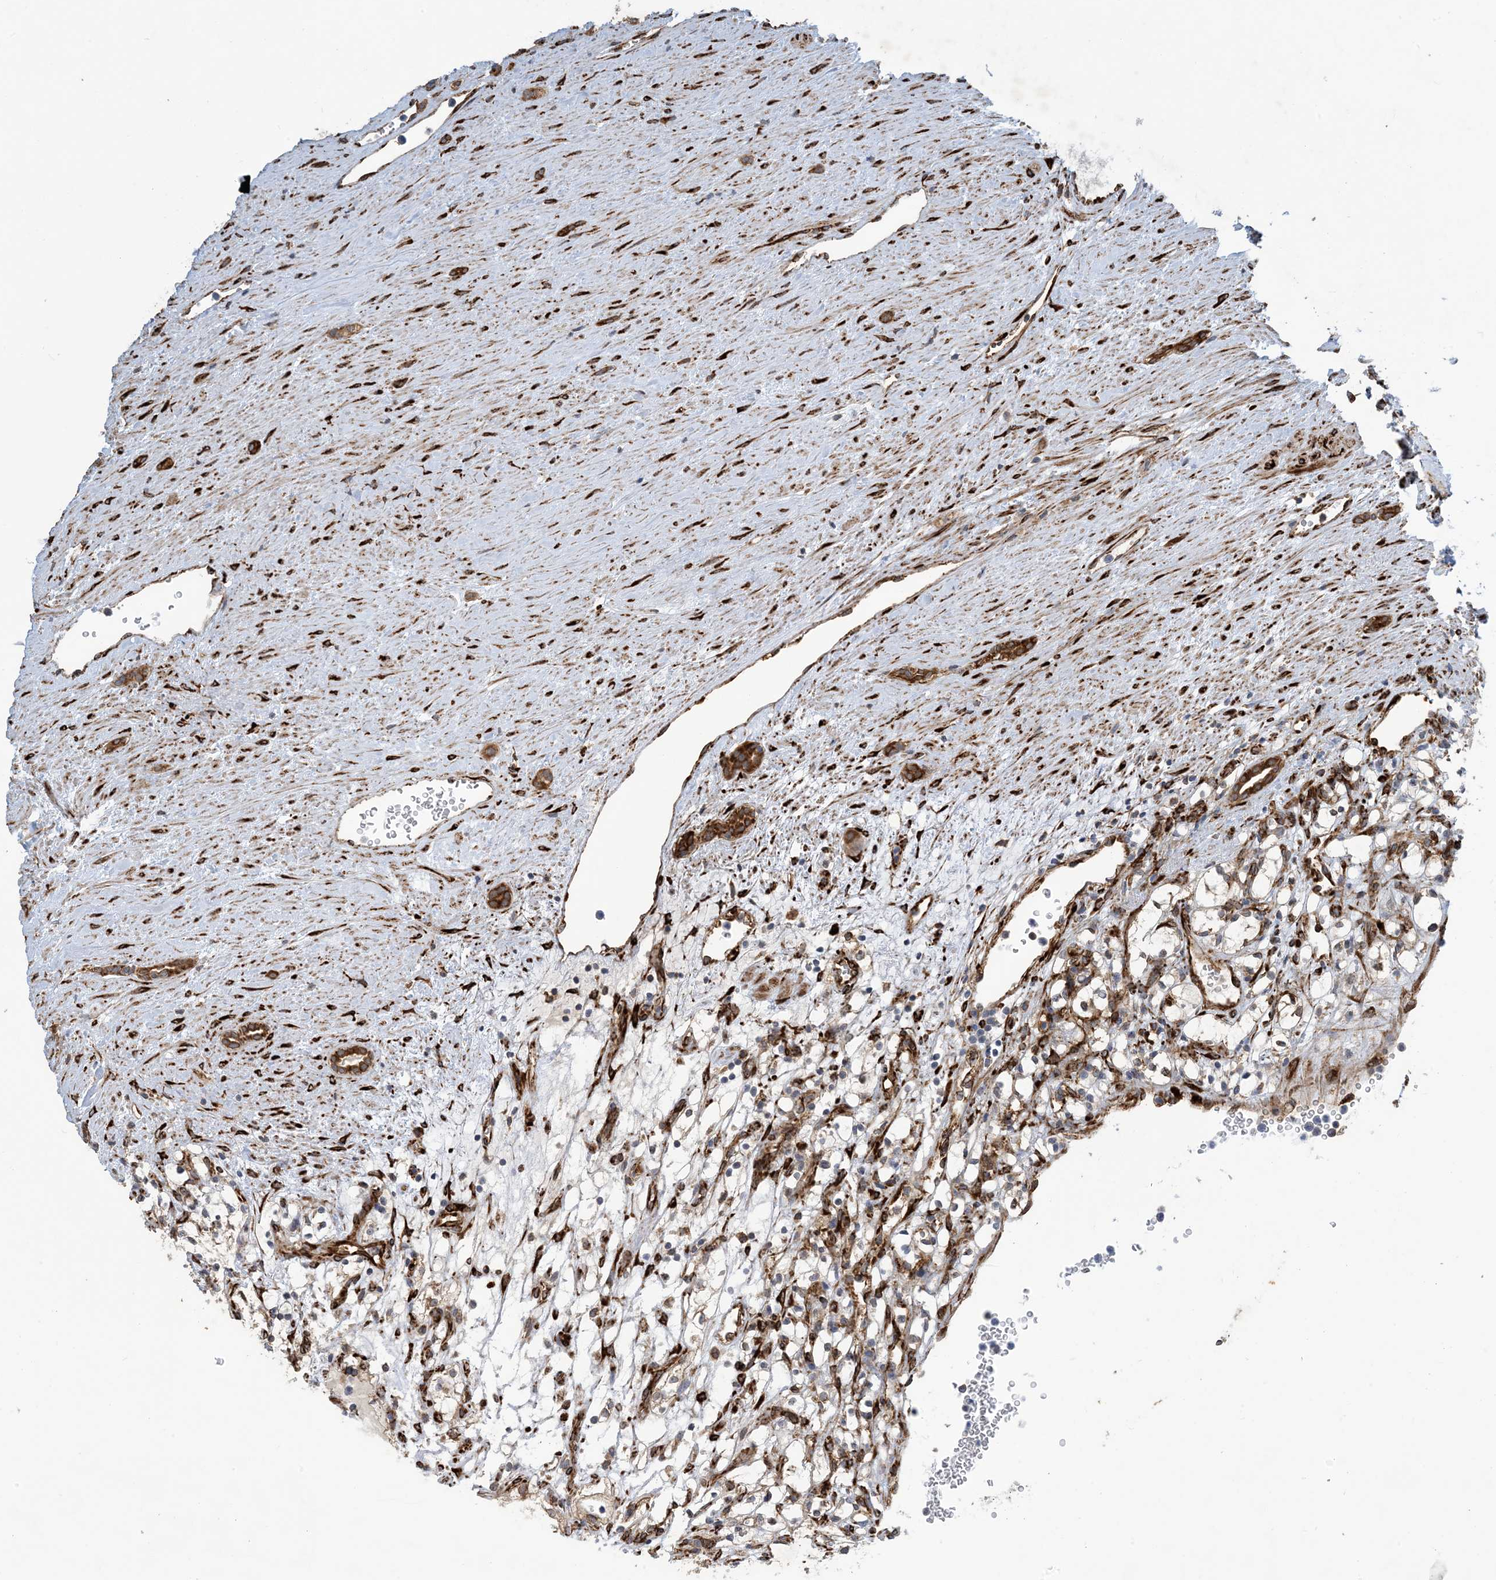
{"staining": {"intensity": "weak", "quantity": "<25%", "location": "cytoplasmic/membranous"}, "tissue": "renal cancer", "cell_type": "Tumor cells", "image_type": "cancer", "snomed": [{"axis": "morphology", "description": "Adenocarcinoma, NOS"}, {"axis": "topography", "description": "Kidney"}], "caption": "DAB immunohistochemical staining of human renal cancer (adenocarcinoma) displays no significant expression in tumor cells.", "gene": "ZBTB45", "patient": {"sex": "female", "age": 69}}